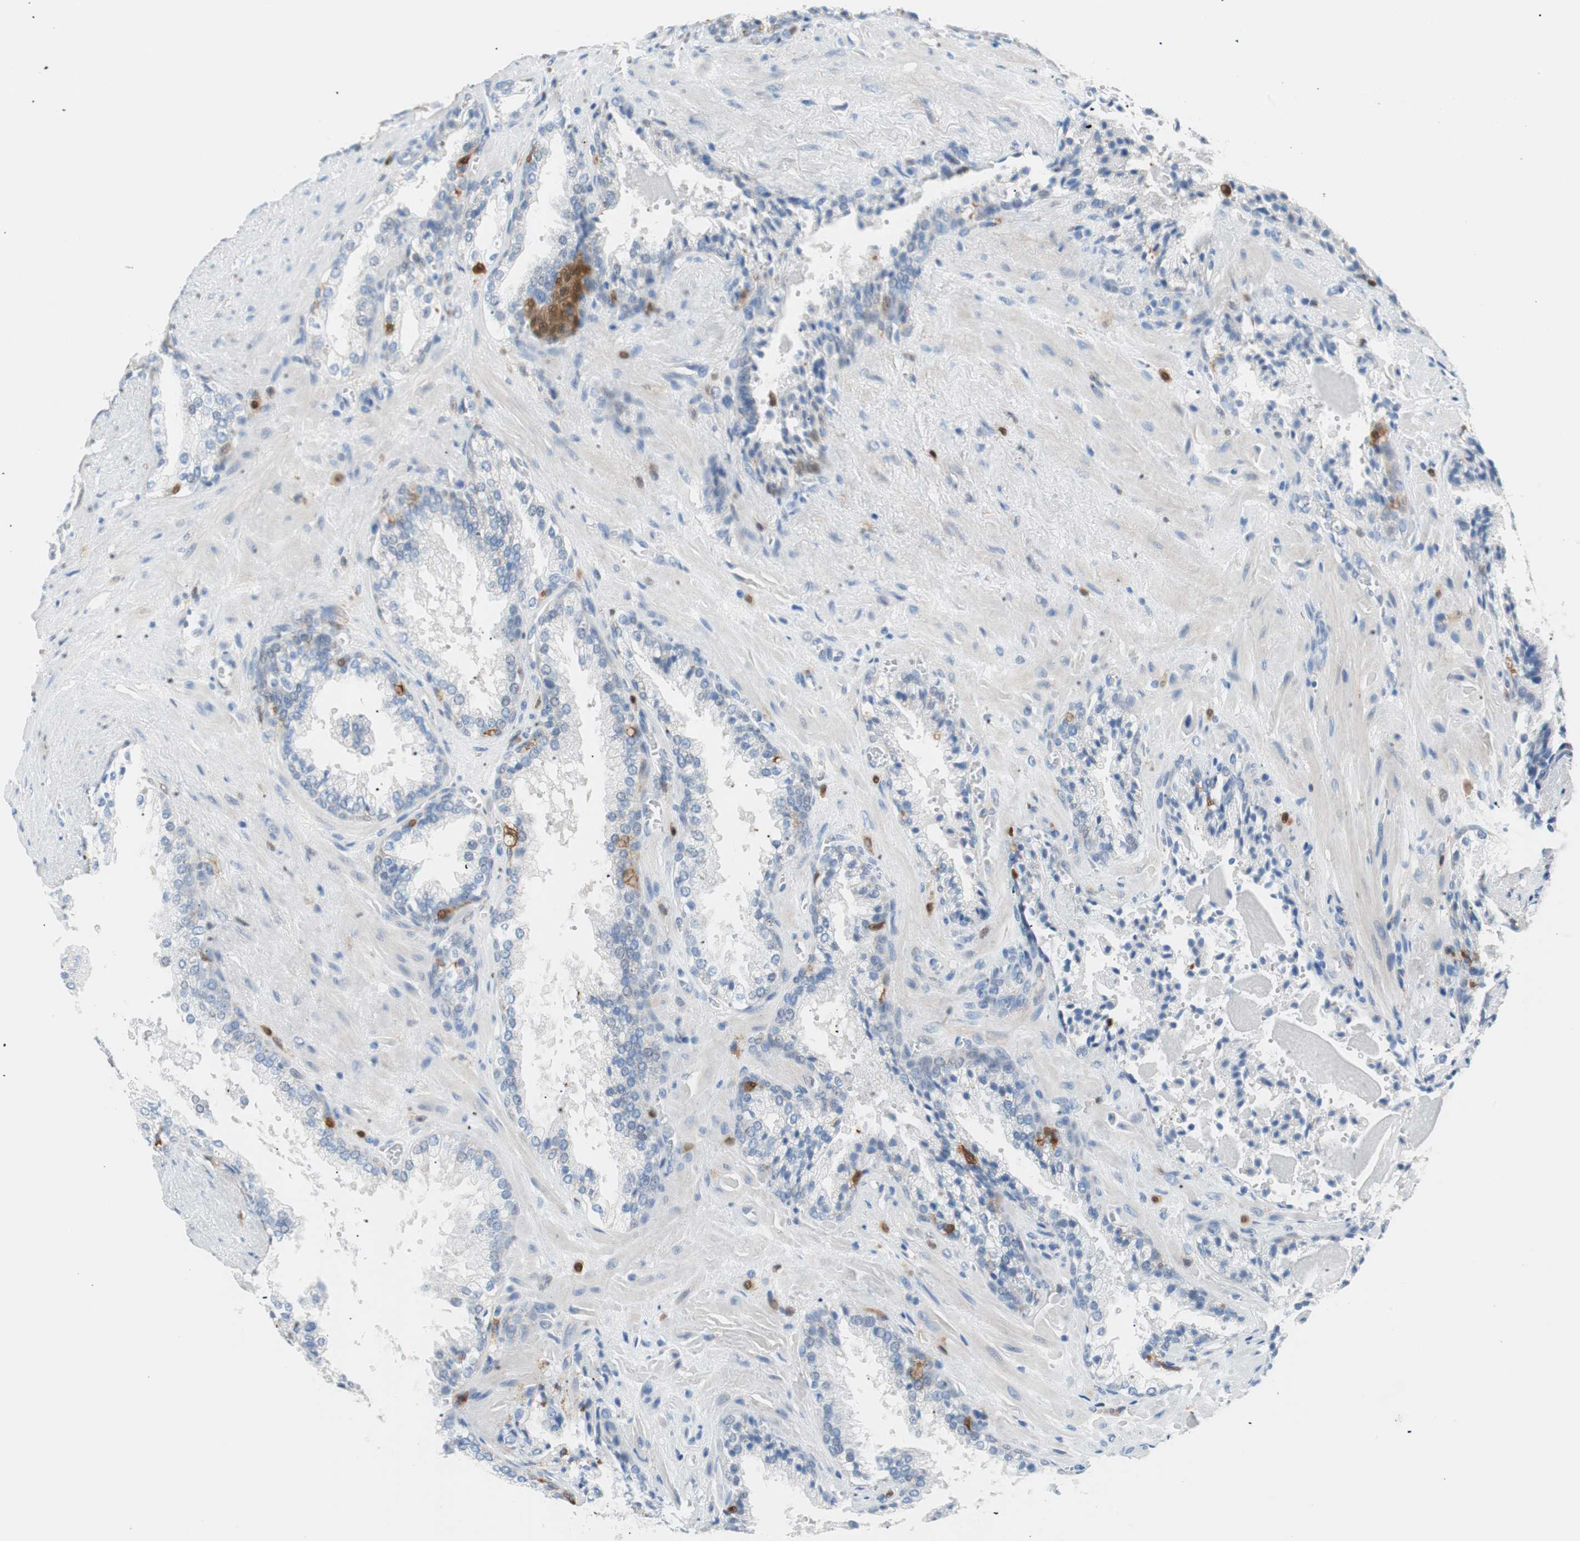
{"staining": {"intensity": "negative", "quantity": "none", "location": "none"}, "tissue": "prostate cancer", "cell_type": "Tumor cells", "image_type": "cancer", "snomed": [{"axis": "morphology", "description": "Adenocarcinoma, High grade"}, {"axis": "topography", "description": "Prostate"}], "caption": "Protein analysis of prostate cancer displays no significant expression in tumor cells.", "gene": "IL18", "patient": {"sex": "male", "age": 58}}